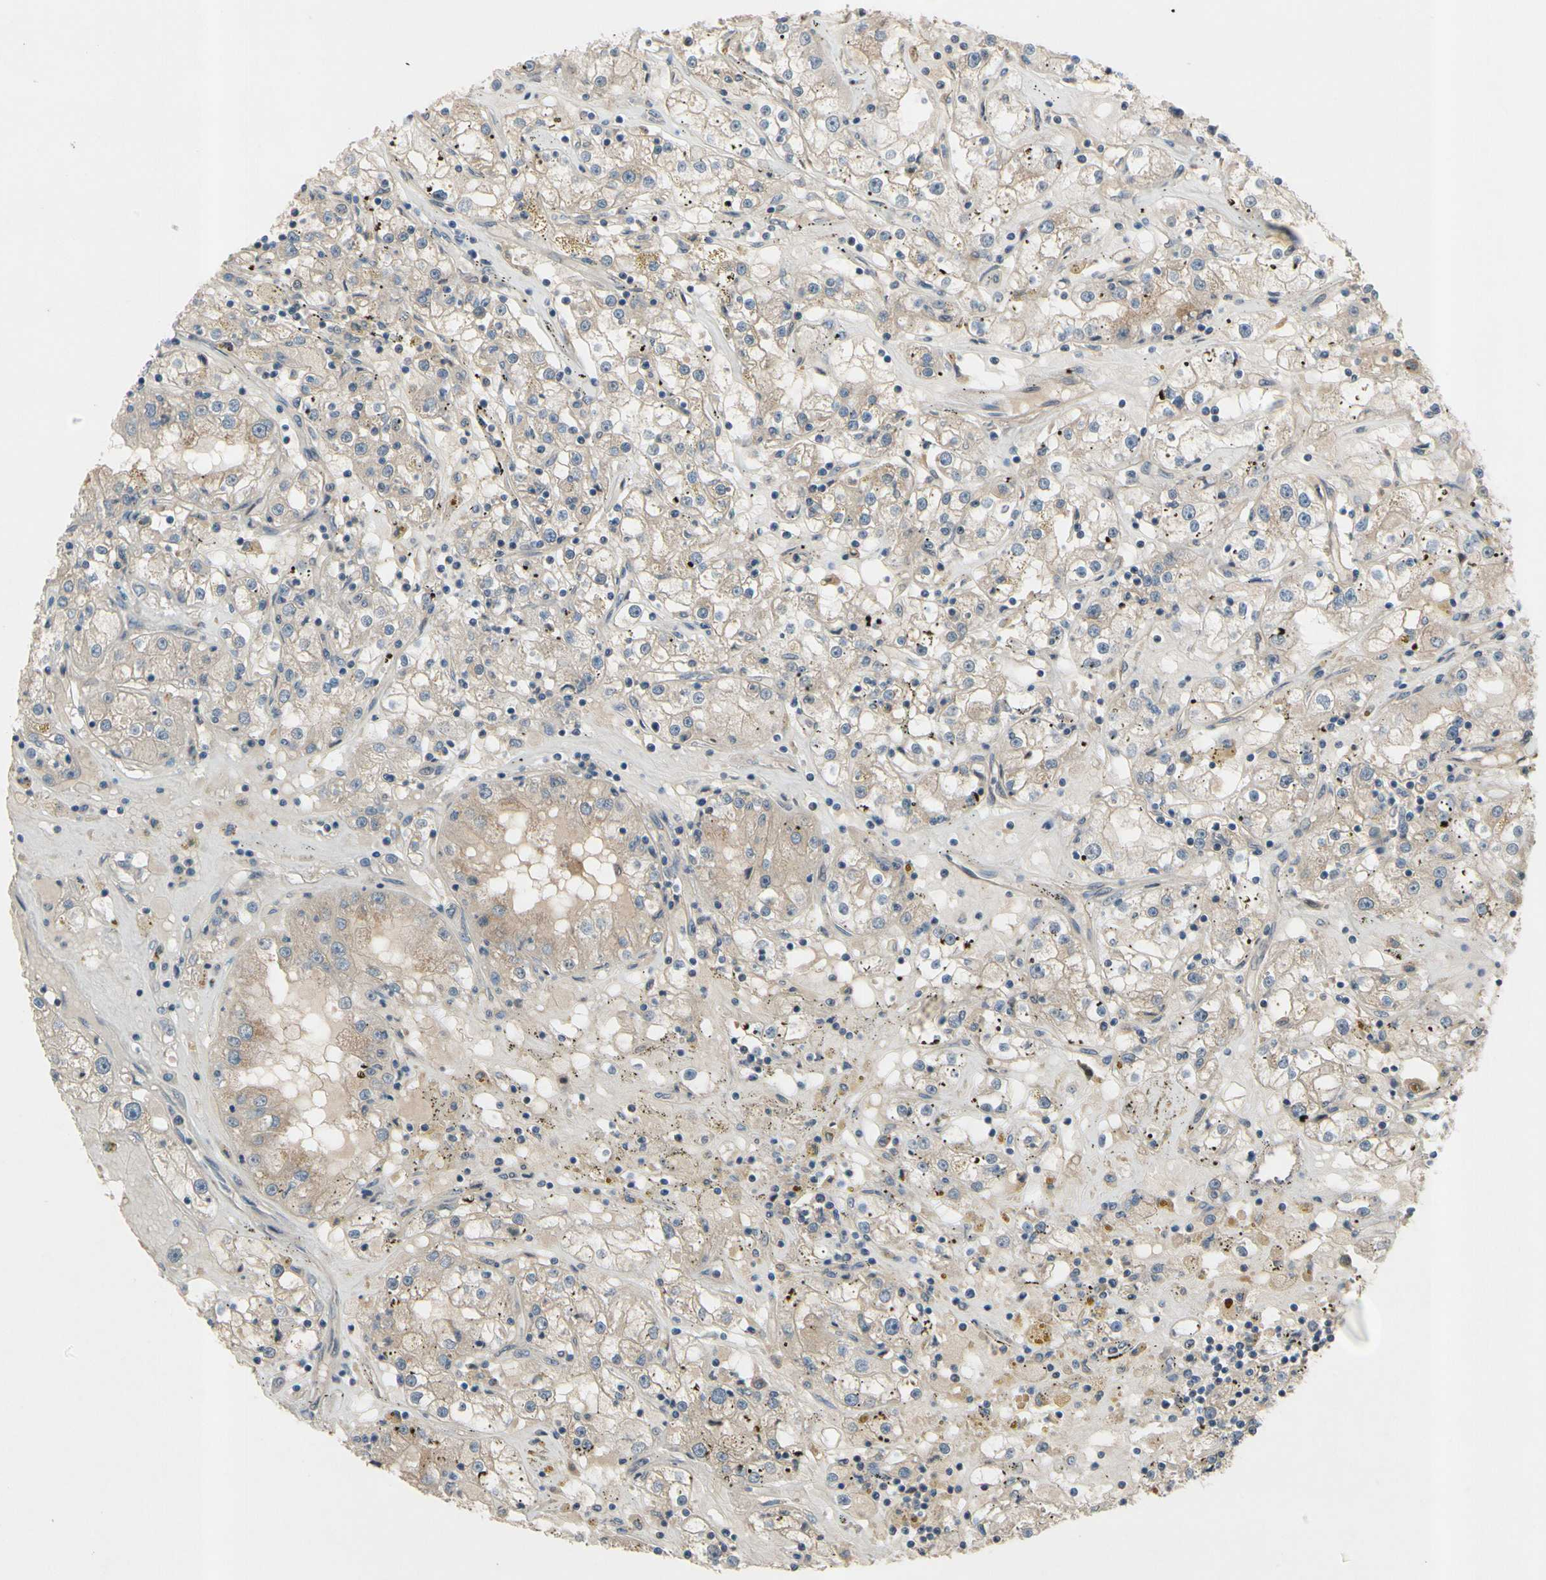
{"staining": {"intensity": "weak", "quantity": ">75%", "location": "cytoplasmic/membranous"}, "tissue": "renal cancer", "cell_type": "Tumor cells", "image_type": "cancer", "snomed": [{"axis": "morphology", "description": "Adenocarcinoma, NOS"}, {"axis": "topography", "description": "Kidney"}], "caption": "Human adenocarcinoma (renal) stained for a protein (brown) reveals weak cytoplasmic/membranous positive expression in approximately >75% of tumor cells.", "gene": "ICAM5", "patient": {"sex": "male", "age": 56}}